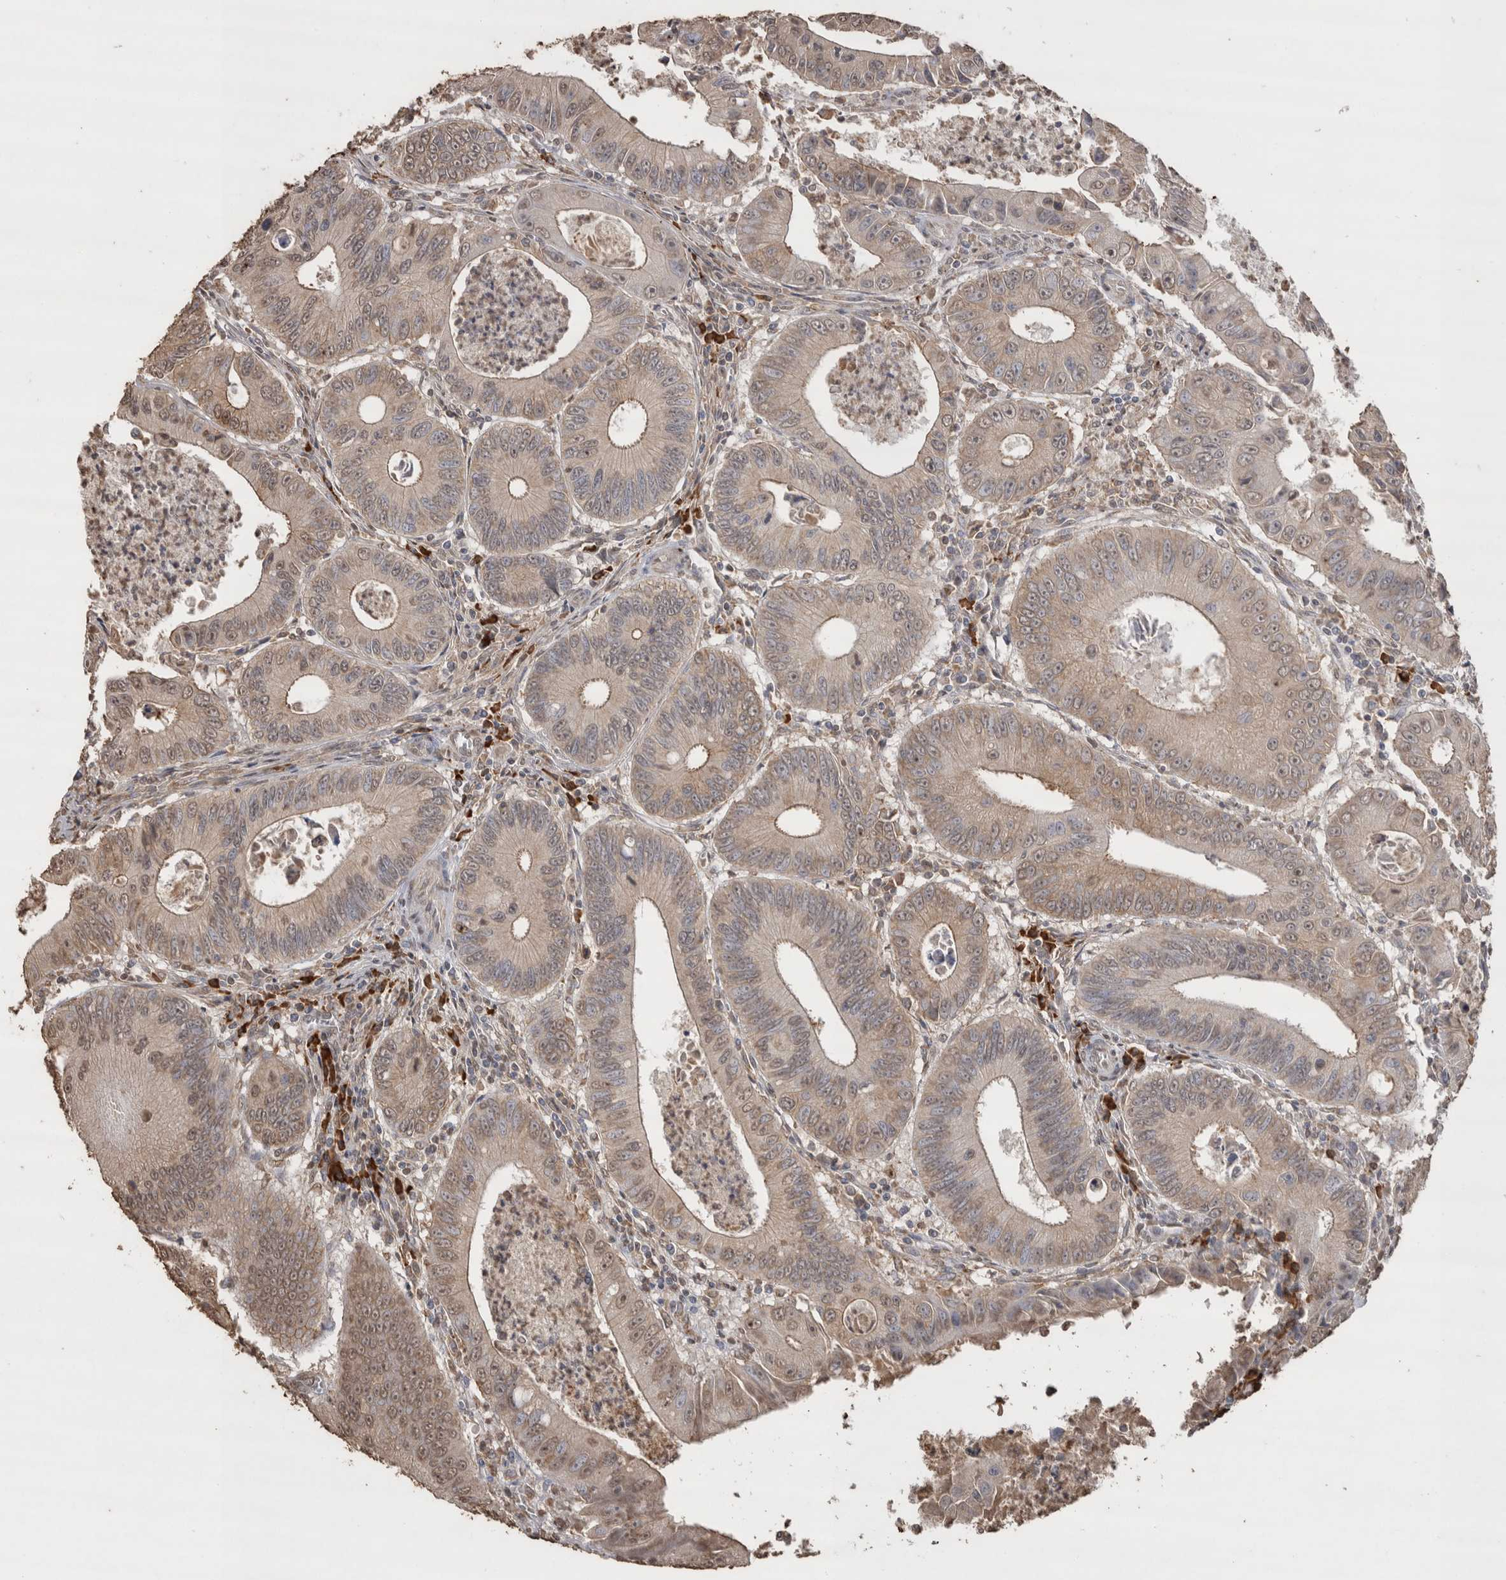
{"staining": {"intensity": "weak", "quantity": ">75%", "location": "cytoplasmic/membranous"}, "tissue": "colorectal cancer", "cell_type": "Tumor cells", "image_type": "cancer", "snomed": [{"axis": "morphology", "description": "Inflammation, NOS"}, {"axis": "morphology", "description": "Adenocarcinoma, NOS"}, {"axis": "topography", "description": "Colon"}], "caption": "Tumor cells display low levels of weak cytoplasmic/membranous positivity in approximately >75% of cells in colorectal cancer (adenocarcinoma).", "gene": "CRELD2", "patient": {"sex": "male", "age": 72}}